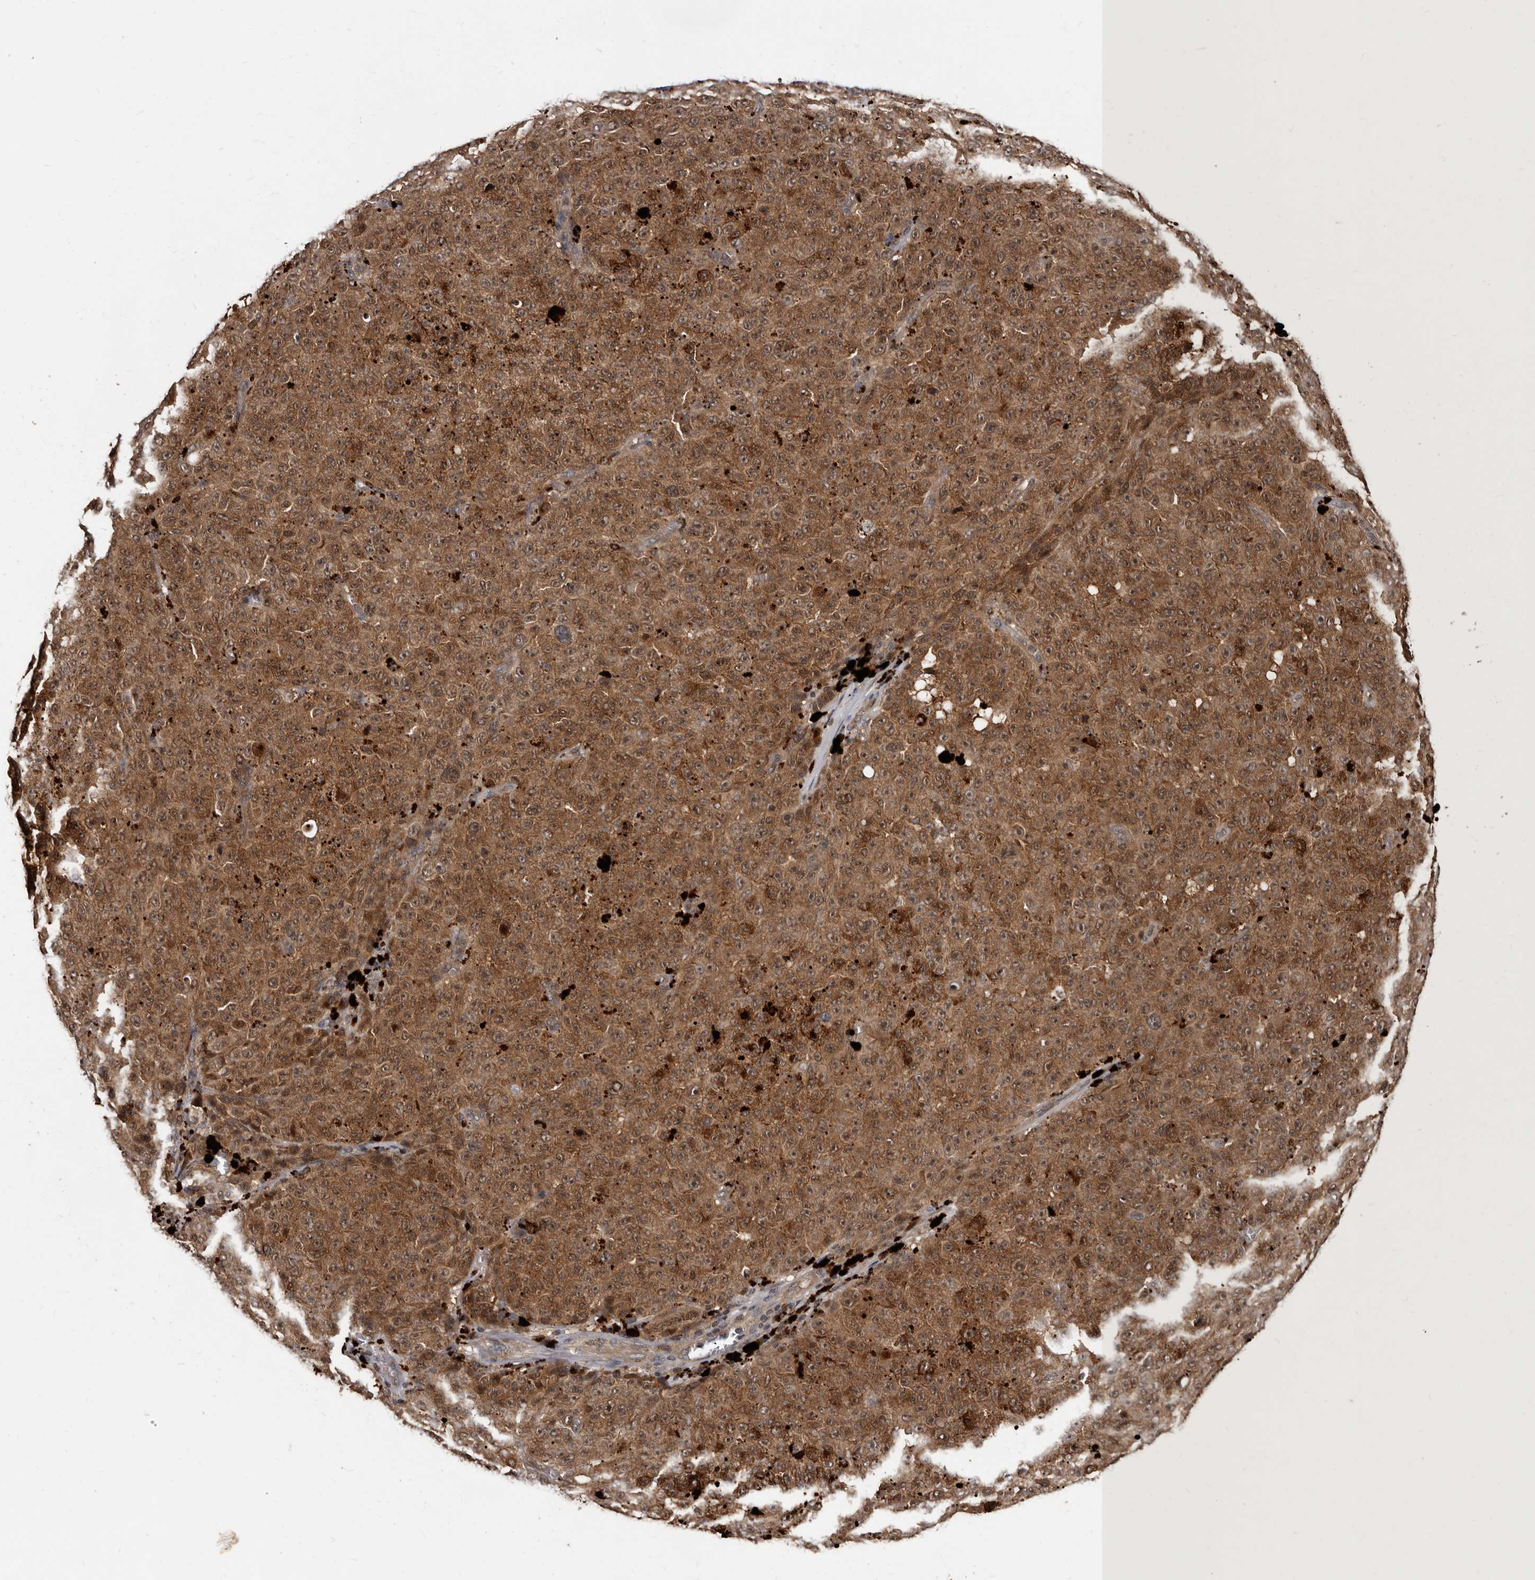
{"staining": {"intensity": "moderate", "quantity": ">75%", "location": "cytoplasmic/membranous"}, "tissue": "melanoma", "cell_type": "Tumor cells", "image_type": "cancer", "snomed": [{"axis": "morphology", "description": "Malignant melanoma, NOS"}, {"axis": "topography", "description": "Skin"}], "caption": "This photomicrograph exhibits melanoma stained with immunohistochemistry to label a protein in brown. The cytoplasmic/membranous of tumor cells show moderate positivity for the protein. Nuclei are counter-stained blue.", "gene": "PMVK", "patient": {"sex": "female", "age": 82}}